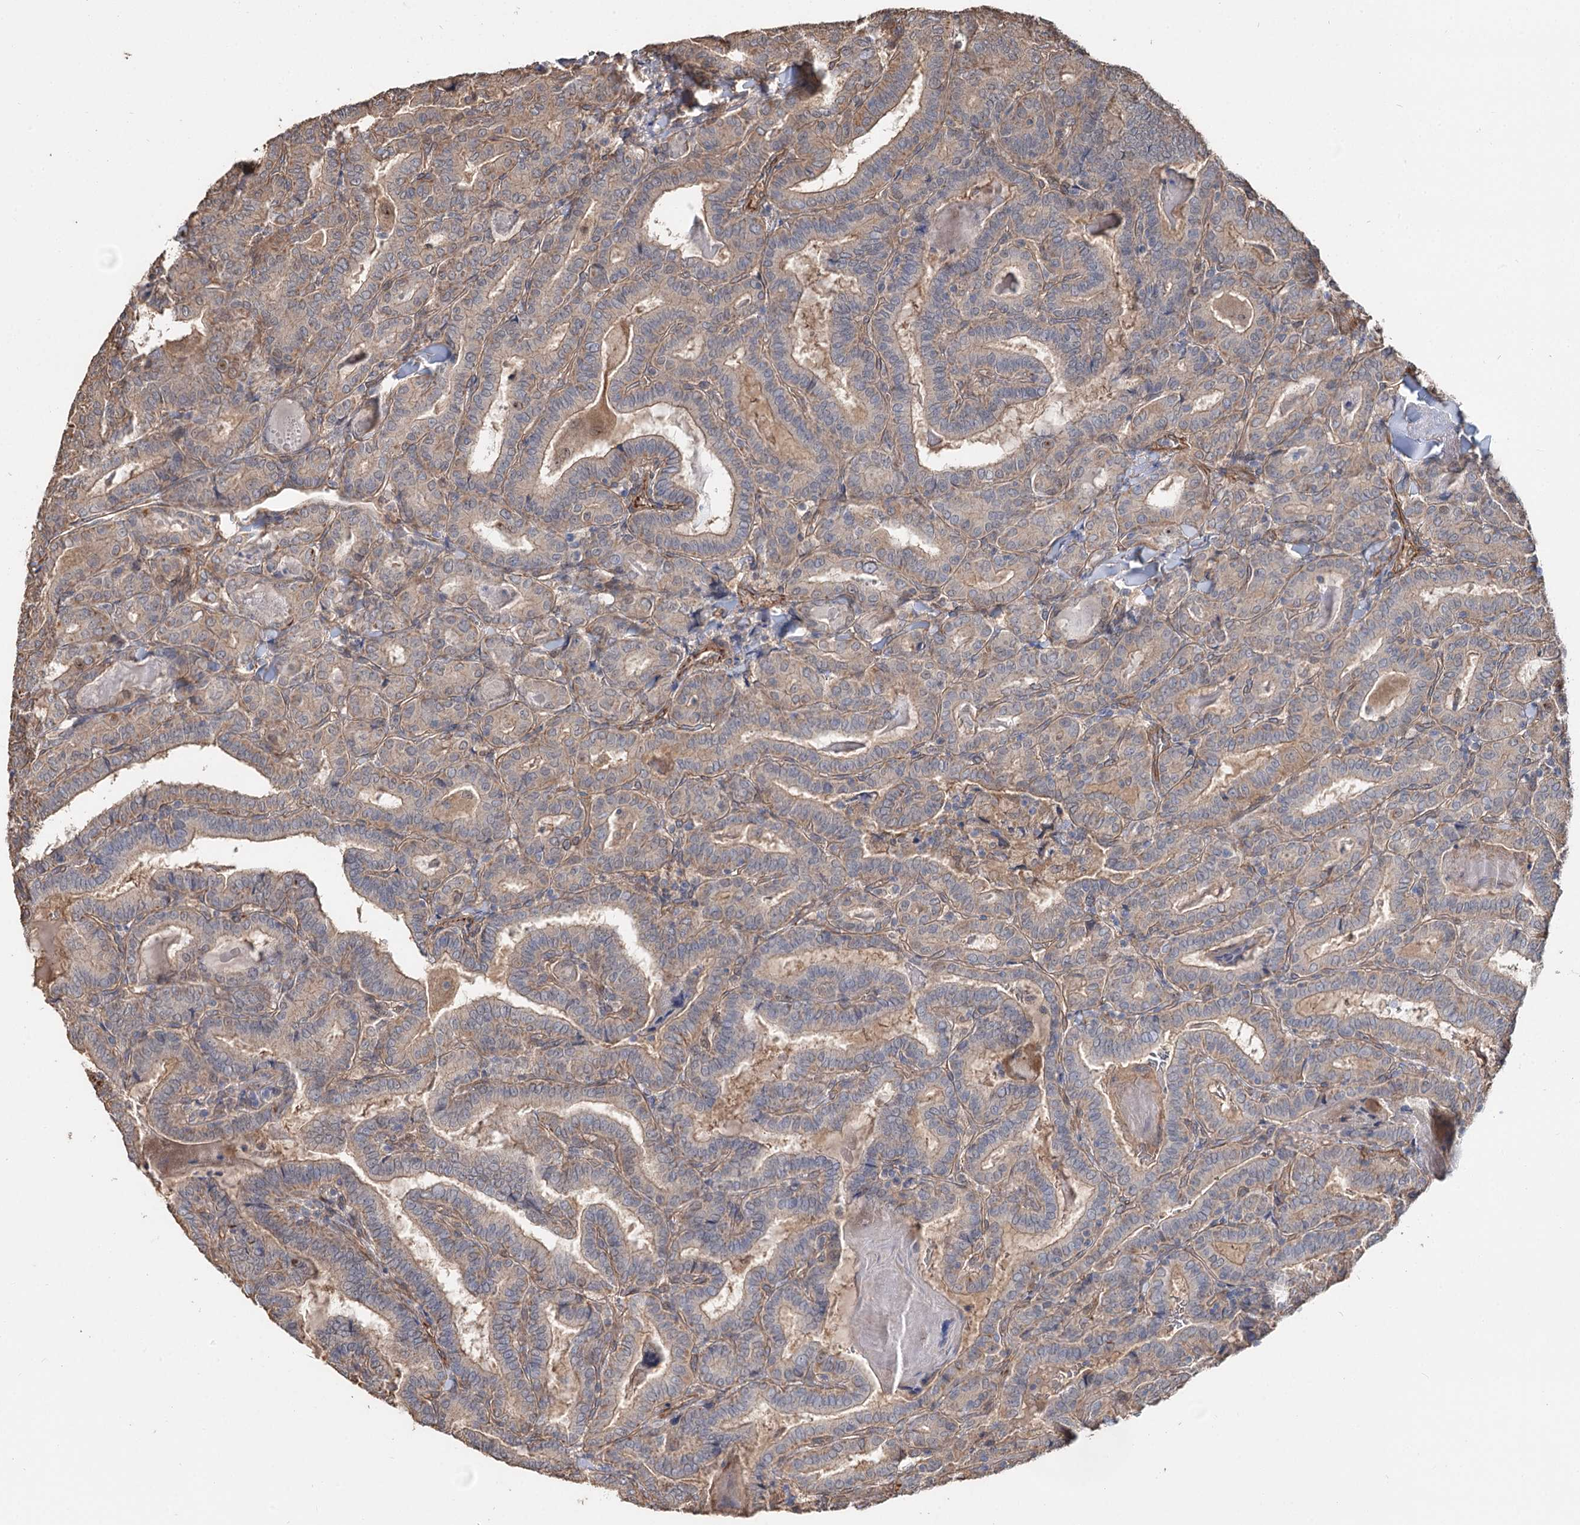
{"staining": {"intensity": "weak", "quantity": "25%-75%", "location": "cytoplasmic/membranous"}, "tissue": "thyroid cancer", "cell_type": "Tumor cells", "image_type": "cancer", "snomed": [{"axis": "morphology", "description": "Papillary adenocarcinoma, NOS"}, {"axis": "topography", "description": "Thyroid gland"}], "caption": "Immunohistochemistry staining of thyroid cancer (papillary adenocarcinoma), which demonstrates low levels of weak cytoplasmic/membranous staining in approximately 25%-75% of tumor cells indicating weak cytoplasmic/membranous protein positivity. The staining was performed using DAB (3,3'-diaminobenzidine) (brown) for protein detection and nuclei were counterstained in hematoxylin (blue).", "gene": "SPART", "patient": {"sex": "female", "age": 72}}